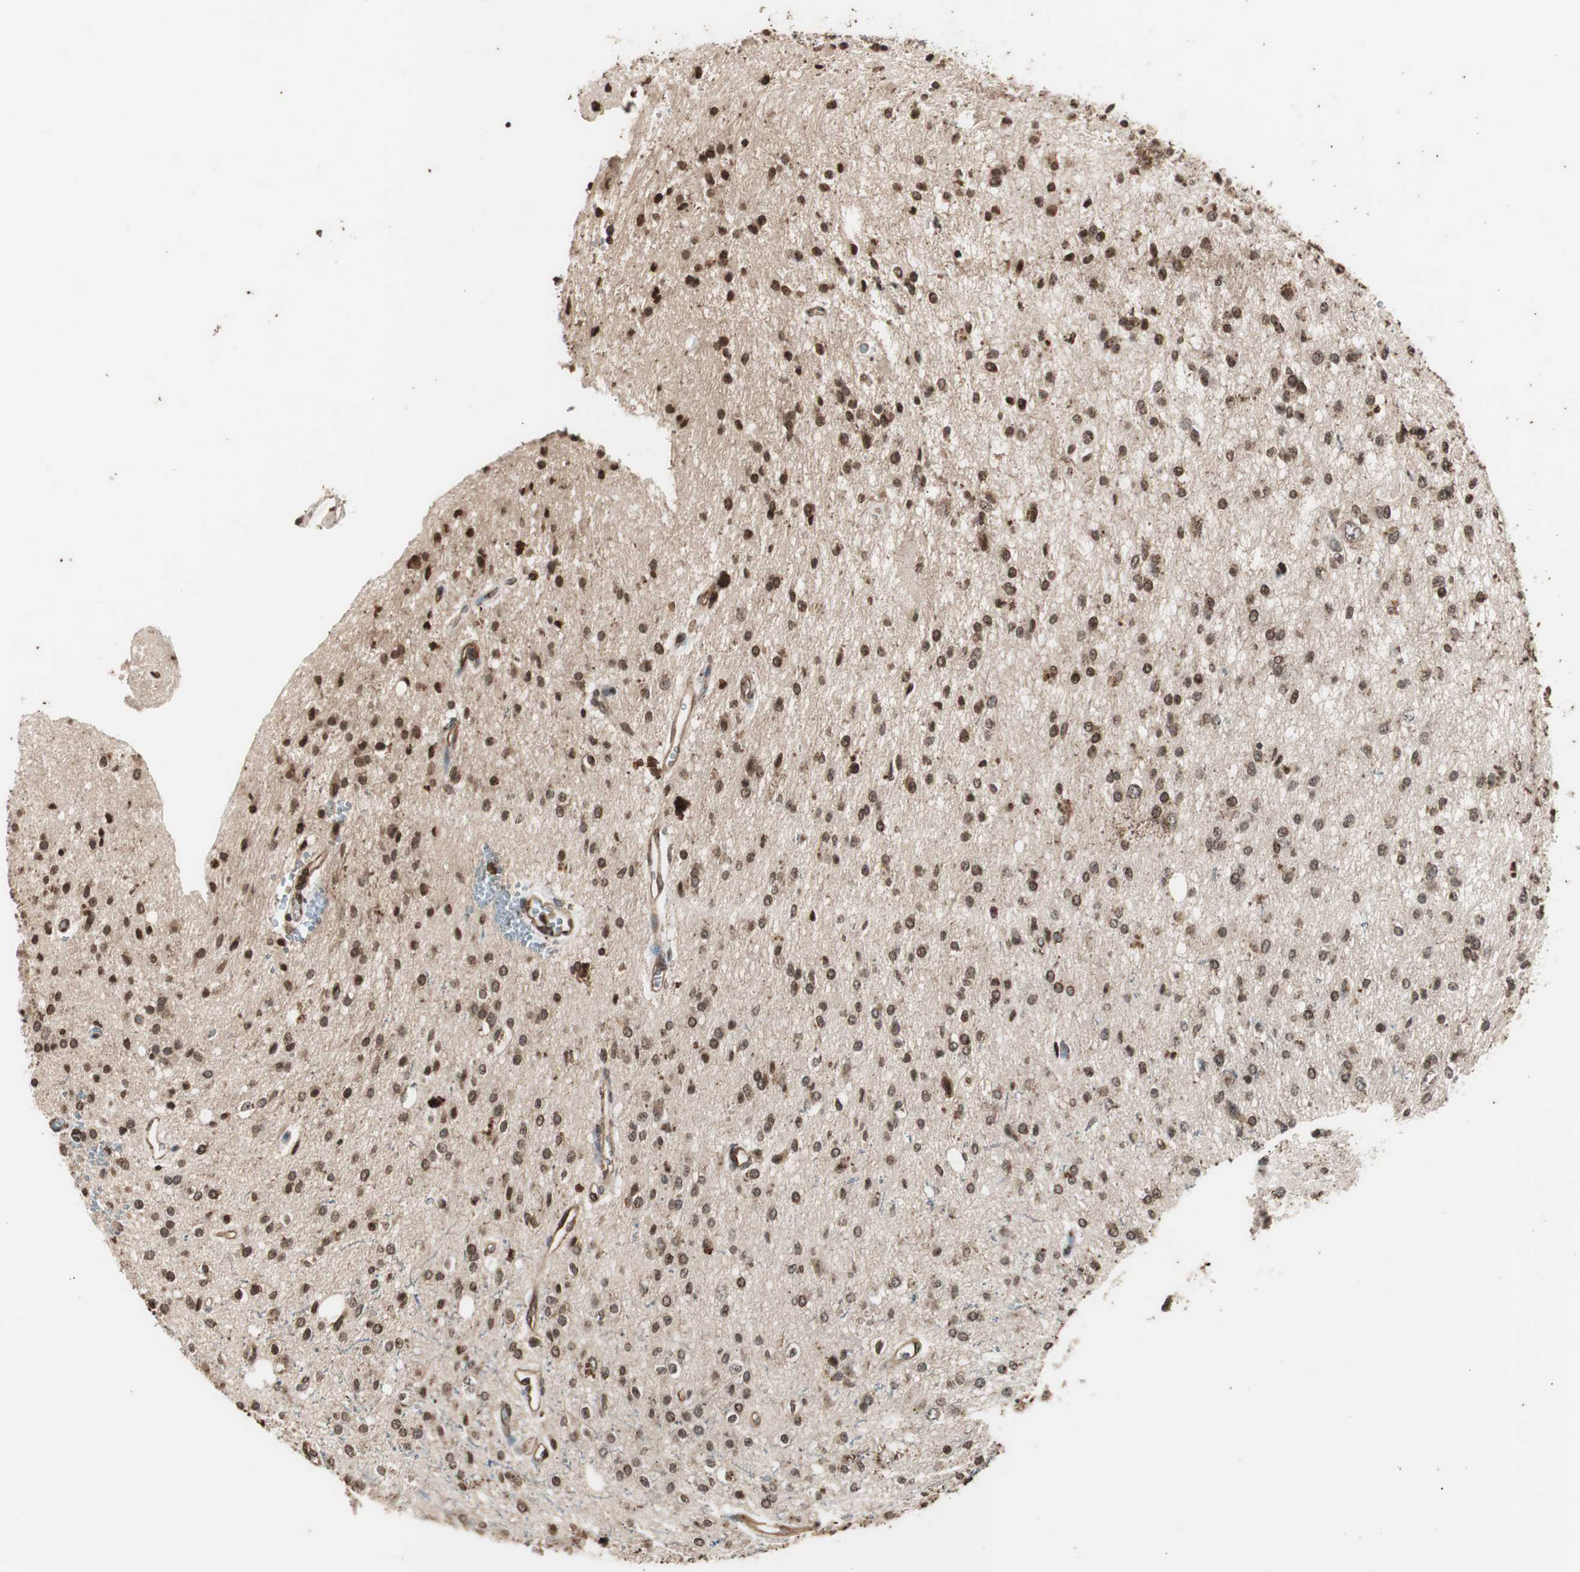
{"staining": {"intensity": "strong", "quantity": ">75%", "location": "nuclear"}, "tissue": "glioma", "cell_type": "Tumor cells", "image_type": "cancer", "snomed": [{"axis": "morphology", "description": "Glioma, malignant, High grade"}, {"axis": "topography", "description": "Brain"}], "caption": "Immunohistochemical staining of glioma exhibits high levels of strong nuclear positivity in about >75% of tumor cells. (DAB = brown stain, brightfield microscopy at high magnification).", "gene": "ZFC3H1", "patient": {"sex": "male", "age": 47}}